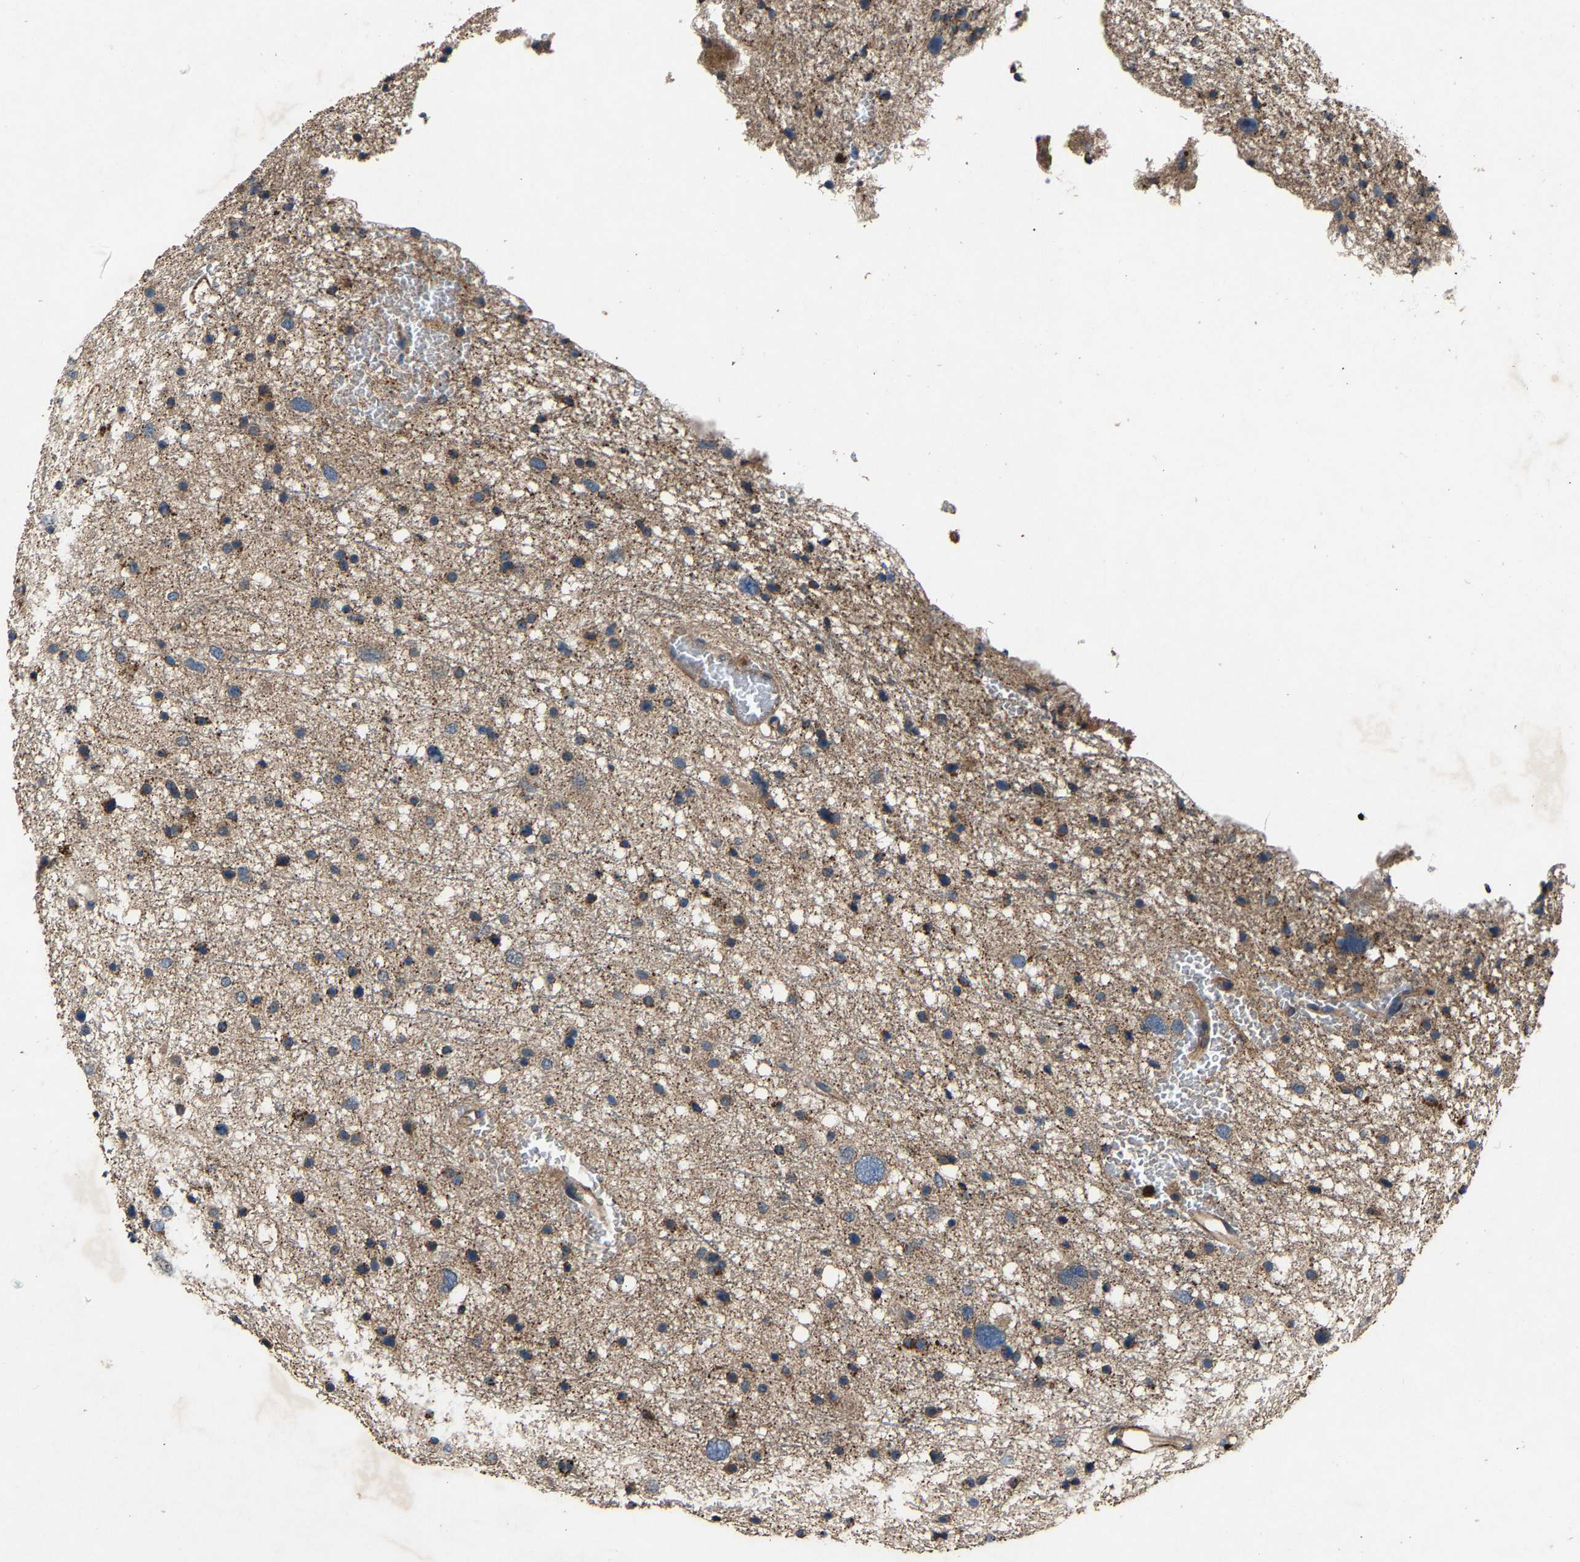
{"staining": {"intensity": "weak", "quantity": "25%-75%", "location": "cytoplasmic/membranous"}, "tissue": "glioma", "cell_type": "Tumor cells", "image_type": "cancer", "snomed": [{"axis": "morphology", "description": "Glioma, malignant, Low grade"}, {"axis": "topography", "description": "Brain"}], "caption": "This photomicrograph demonstrates immunohistochemistry (IHC) staining of glioma, with low weak cytoplasmic/membranous staining in about 25%-75% of tumor cells.", "gene": "PPID", "patient": {"sex": "female", "age": 37}}